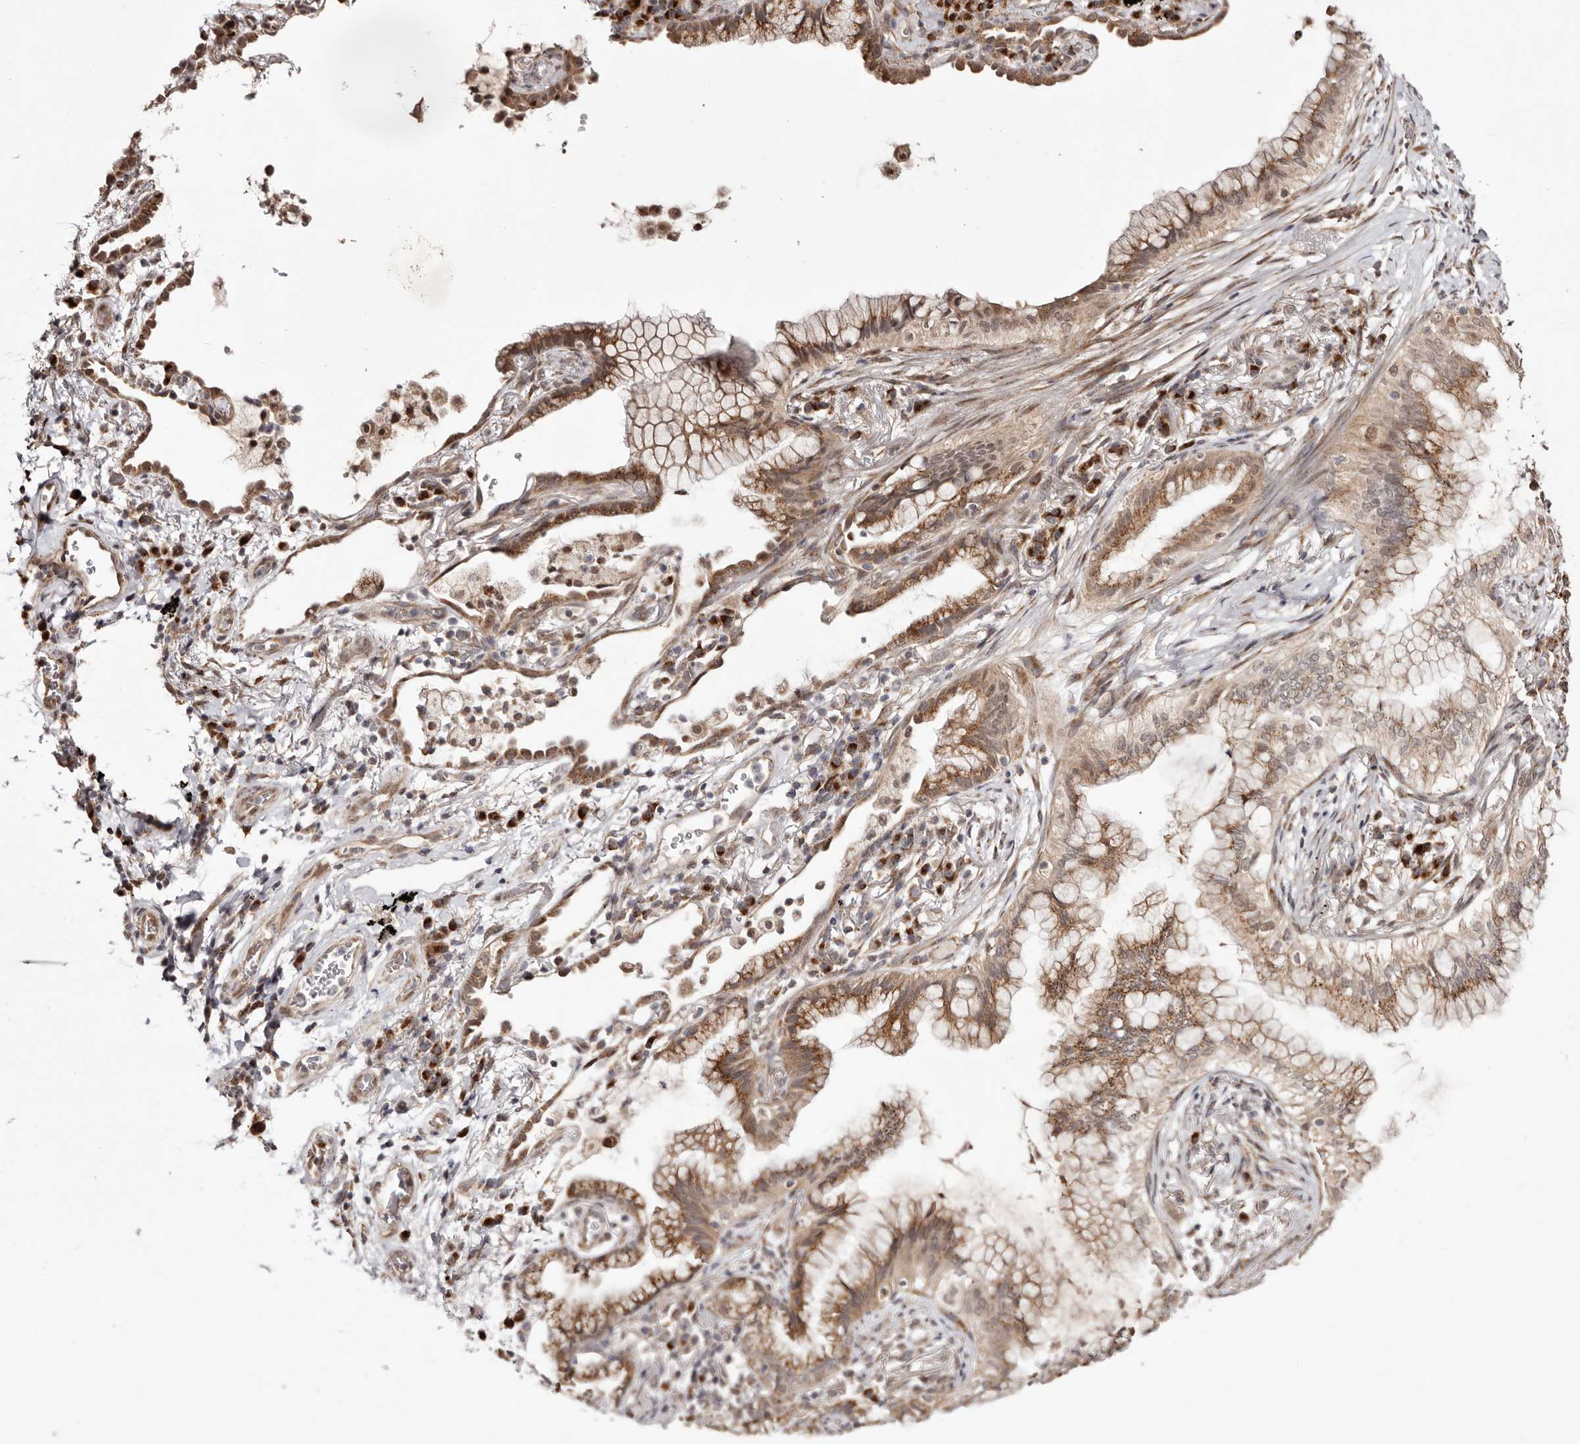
{"staining": {"intensity": "moderate", "quantity": ">75%", "location": "cytoplasmic/membranous"}, "tissue": "lung cancer", "cell_type": "Tumor cells", "image_type": "cancer", "snomed": [{"axis": "morphology", "description": "Adenocarcinoma, NOS"}, {"axis": "topography", "description": "Lung"}], "caption": "Lung cancer (adenocarcinoma) tissue reveals moderate cytoplasmic/membranous expression in about >75% of tumor cells, visualized by immunohistochemistry.", "gene": "EGR3", "patient": {"sex": "female", "age": 70}}